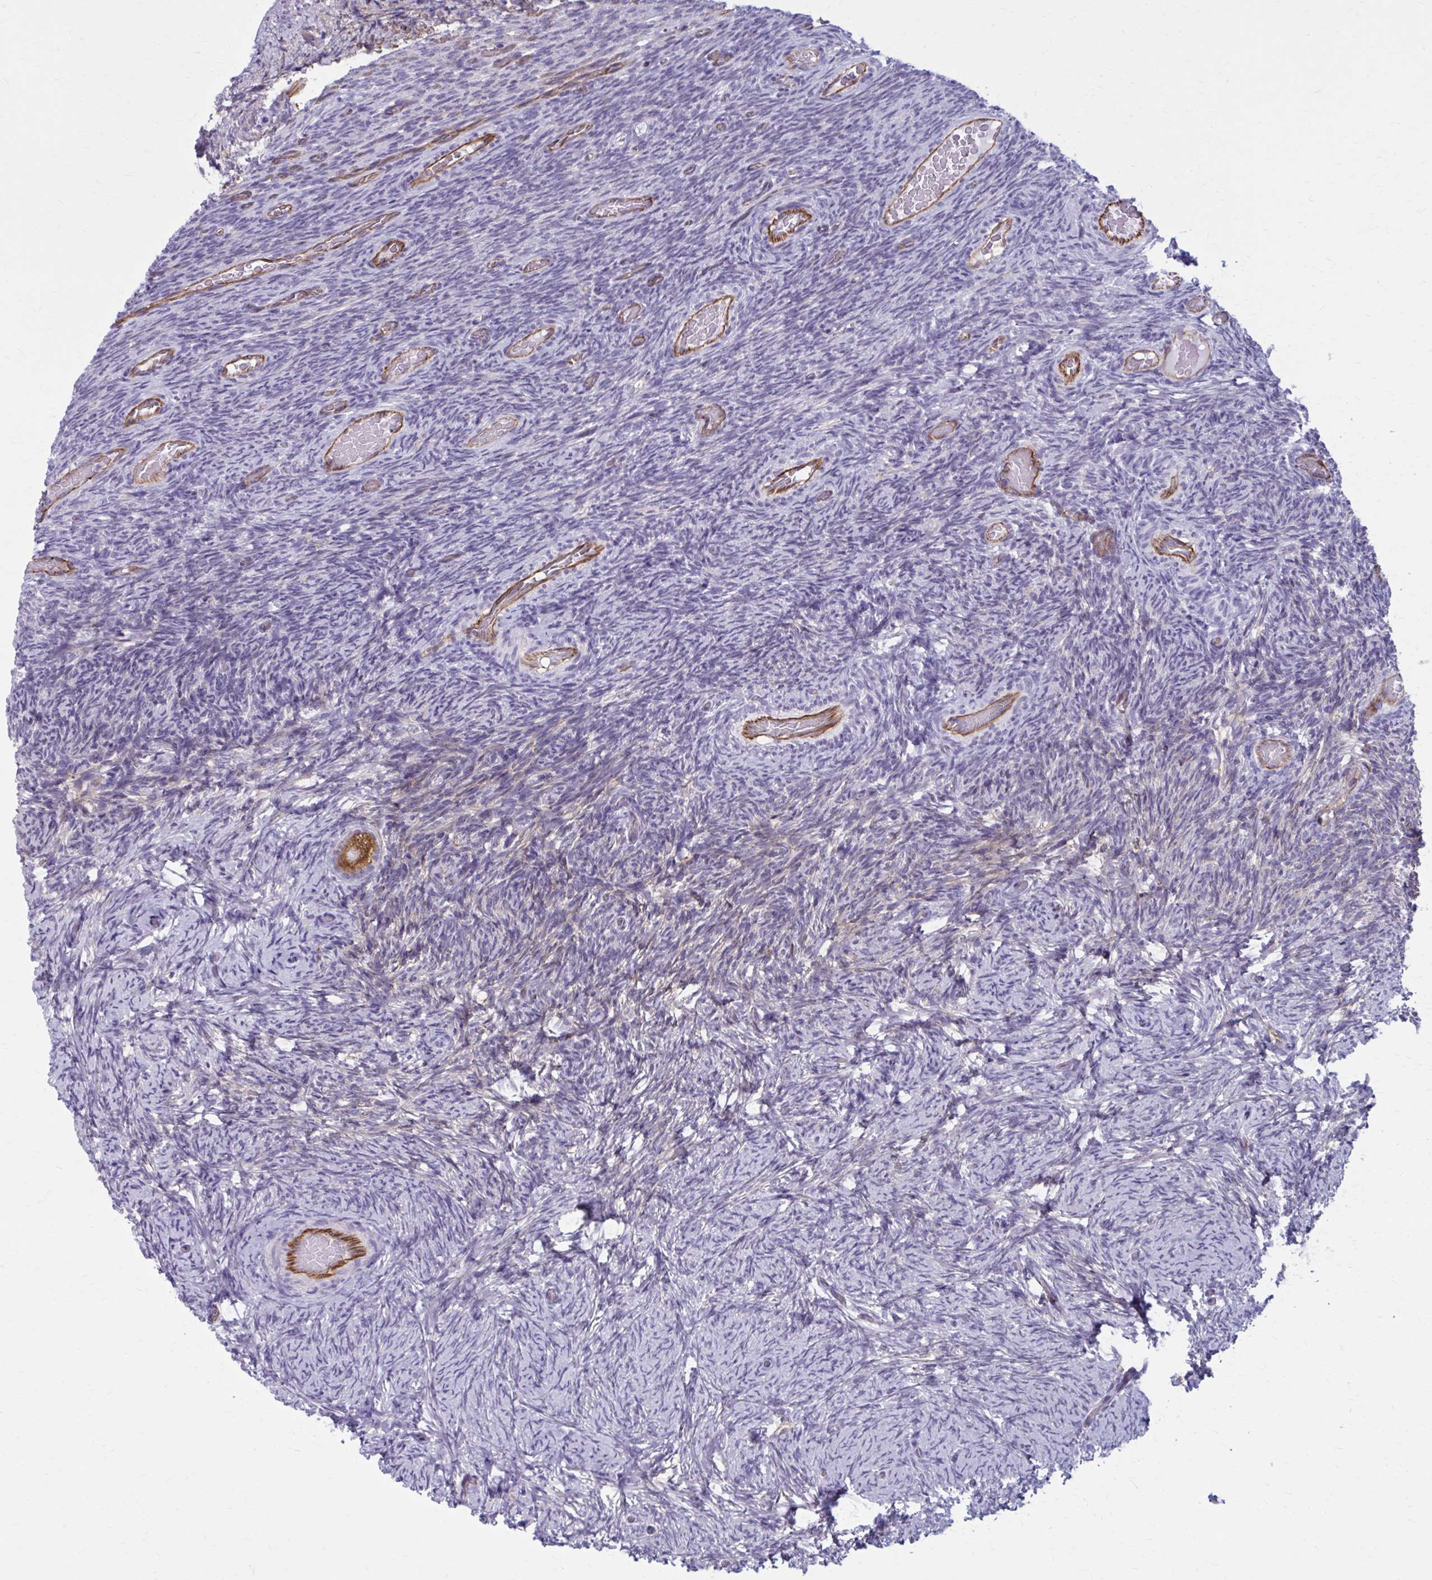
{"staining": {"intensity": "strong", "quantity": ">75%", "location": "cytoplasmic/membranous"}, "tissue": "ovary", "cell_type": "Follicle cells", "image_type": "normal", "snomed": [{"axis": "morphology", "description": "Normal tissue, NOS"}, {"axis": "topography", "description": "Ovary"}], "caption": "Strong cytoplasmic/membranous protein positivity is seen in about >75% of follicle cells in ovary. (brown staining indicates protein expression, while blue staining denotes nuclei).", "gene": "ZDHHC7", "patient": {"sex": "female", "age": 34}}